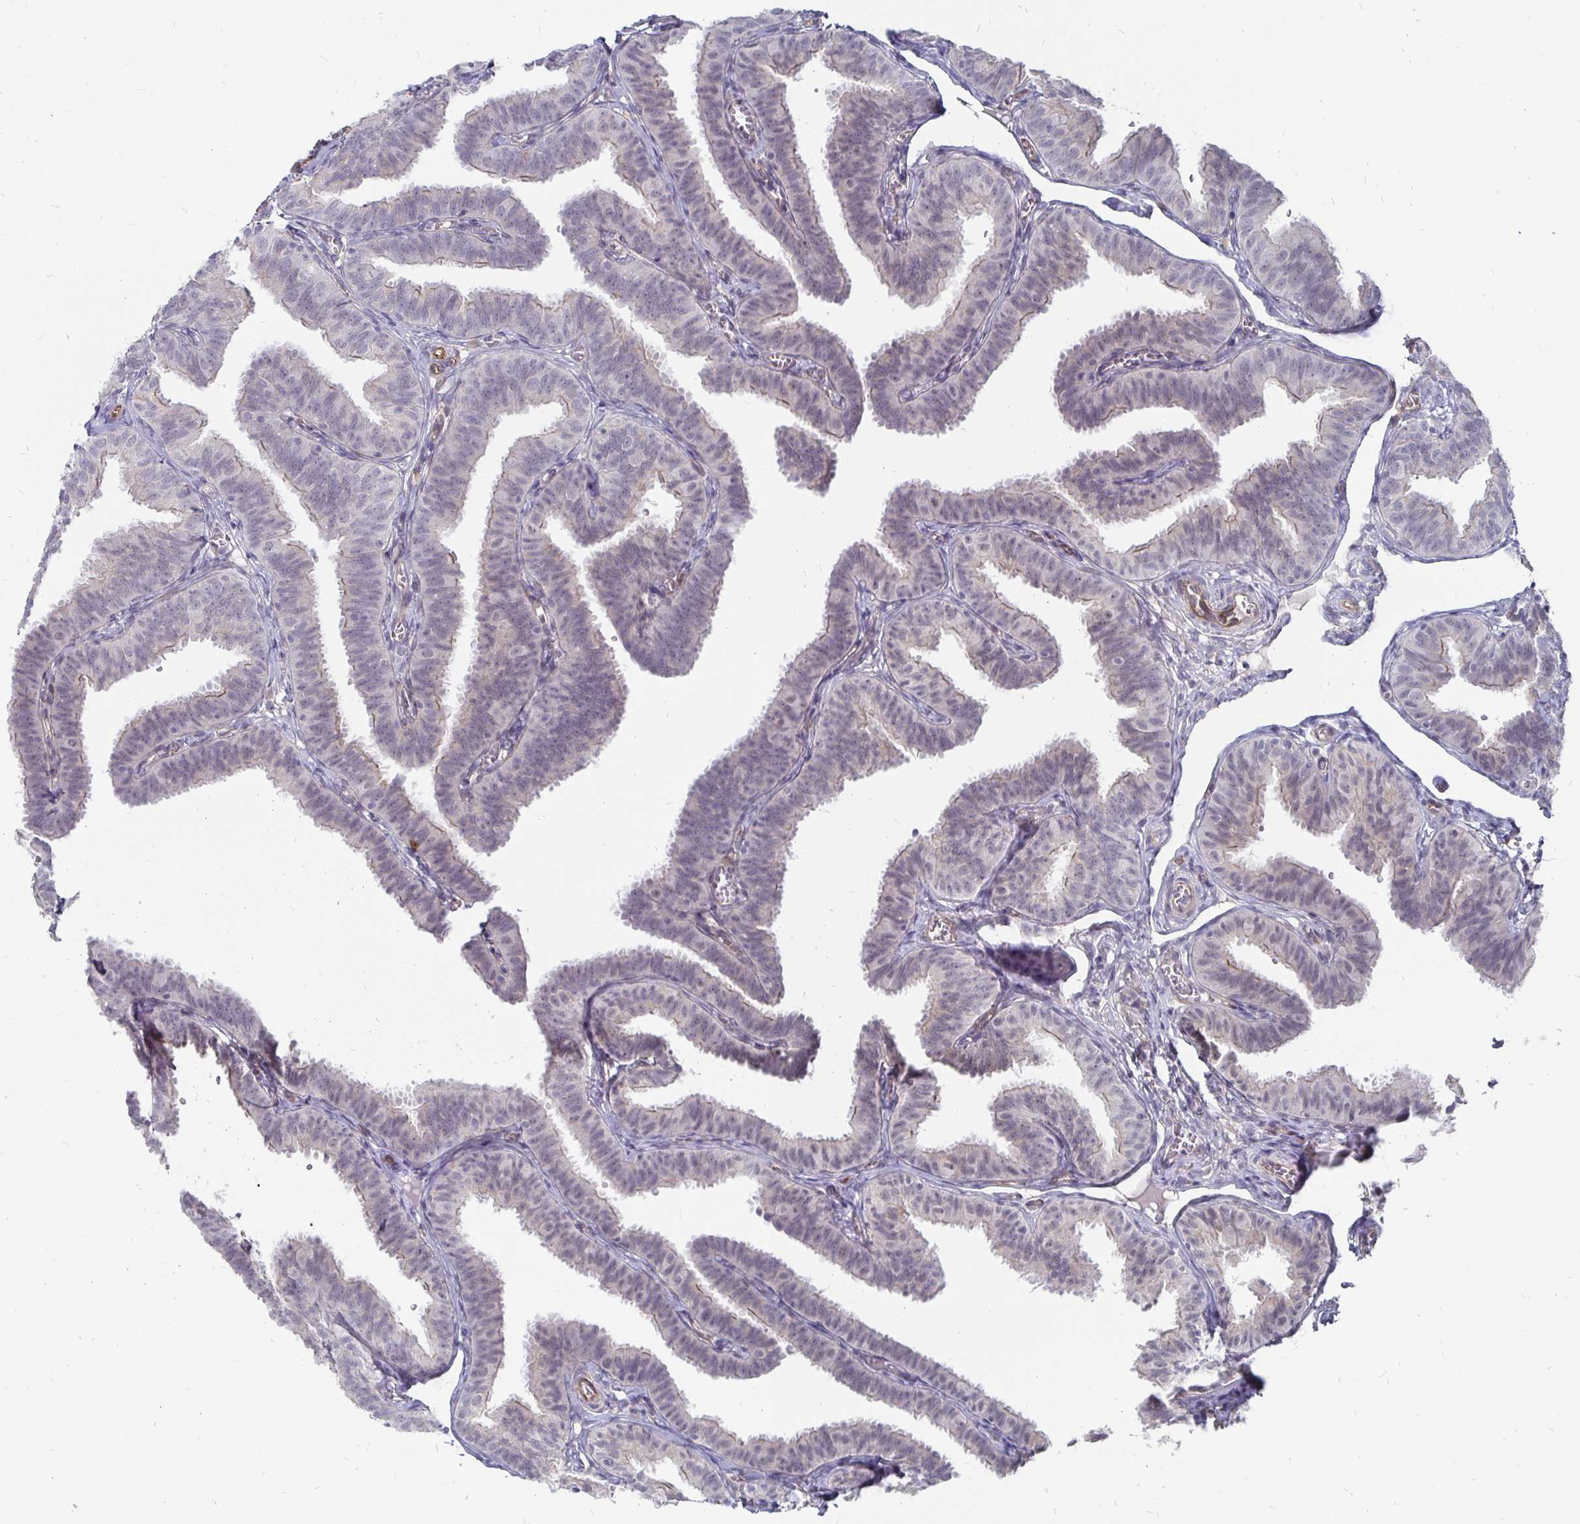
{"staining": {"intensity": "negative", "quantity": "none", "location": "none"}, "tissue": "fallopian tube", "cell_type": "Glandular cells", "image_type": "normal", "snomed": [{"axis": "morphology", "description": "Normal tissue, NOS"}, {"axis": "topography", "description": "Fallopian tube"}], "caption": "Immunohistochemistry (IHC) micrograph of normal human fallopian tube stained for a protein (brown), which exhibits no positivity in glandular cells. Brightfield microscopy of immunohistochemistry stained with DAB (3,3'-diaminobenzidine) (brown) and hematoxylin (blue), captured at high magnification.", "gene": "CCDC85A", "patient": {"sex": "female", "age": 25}}